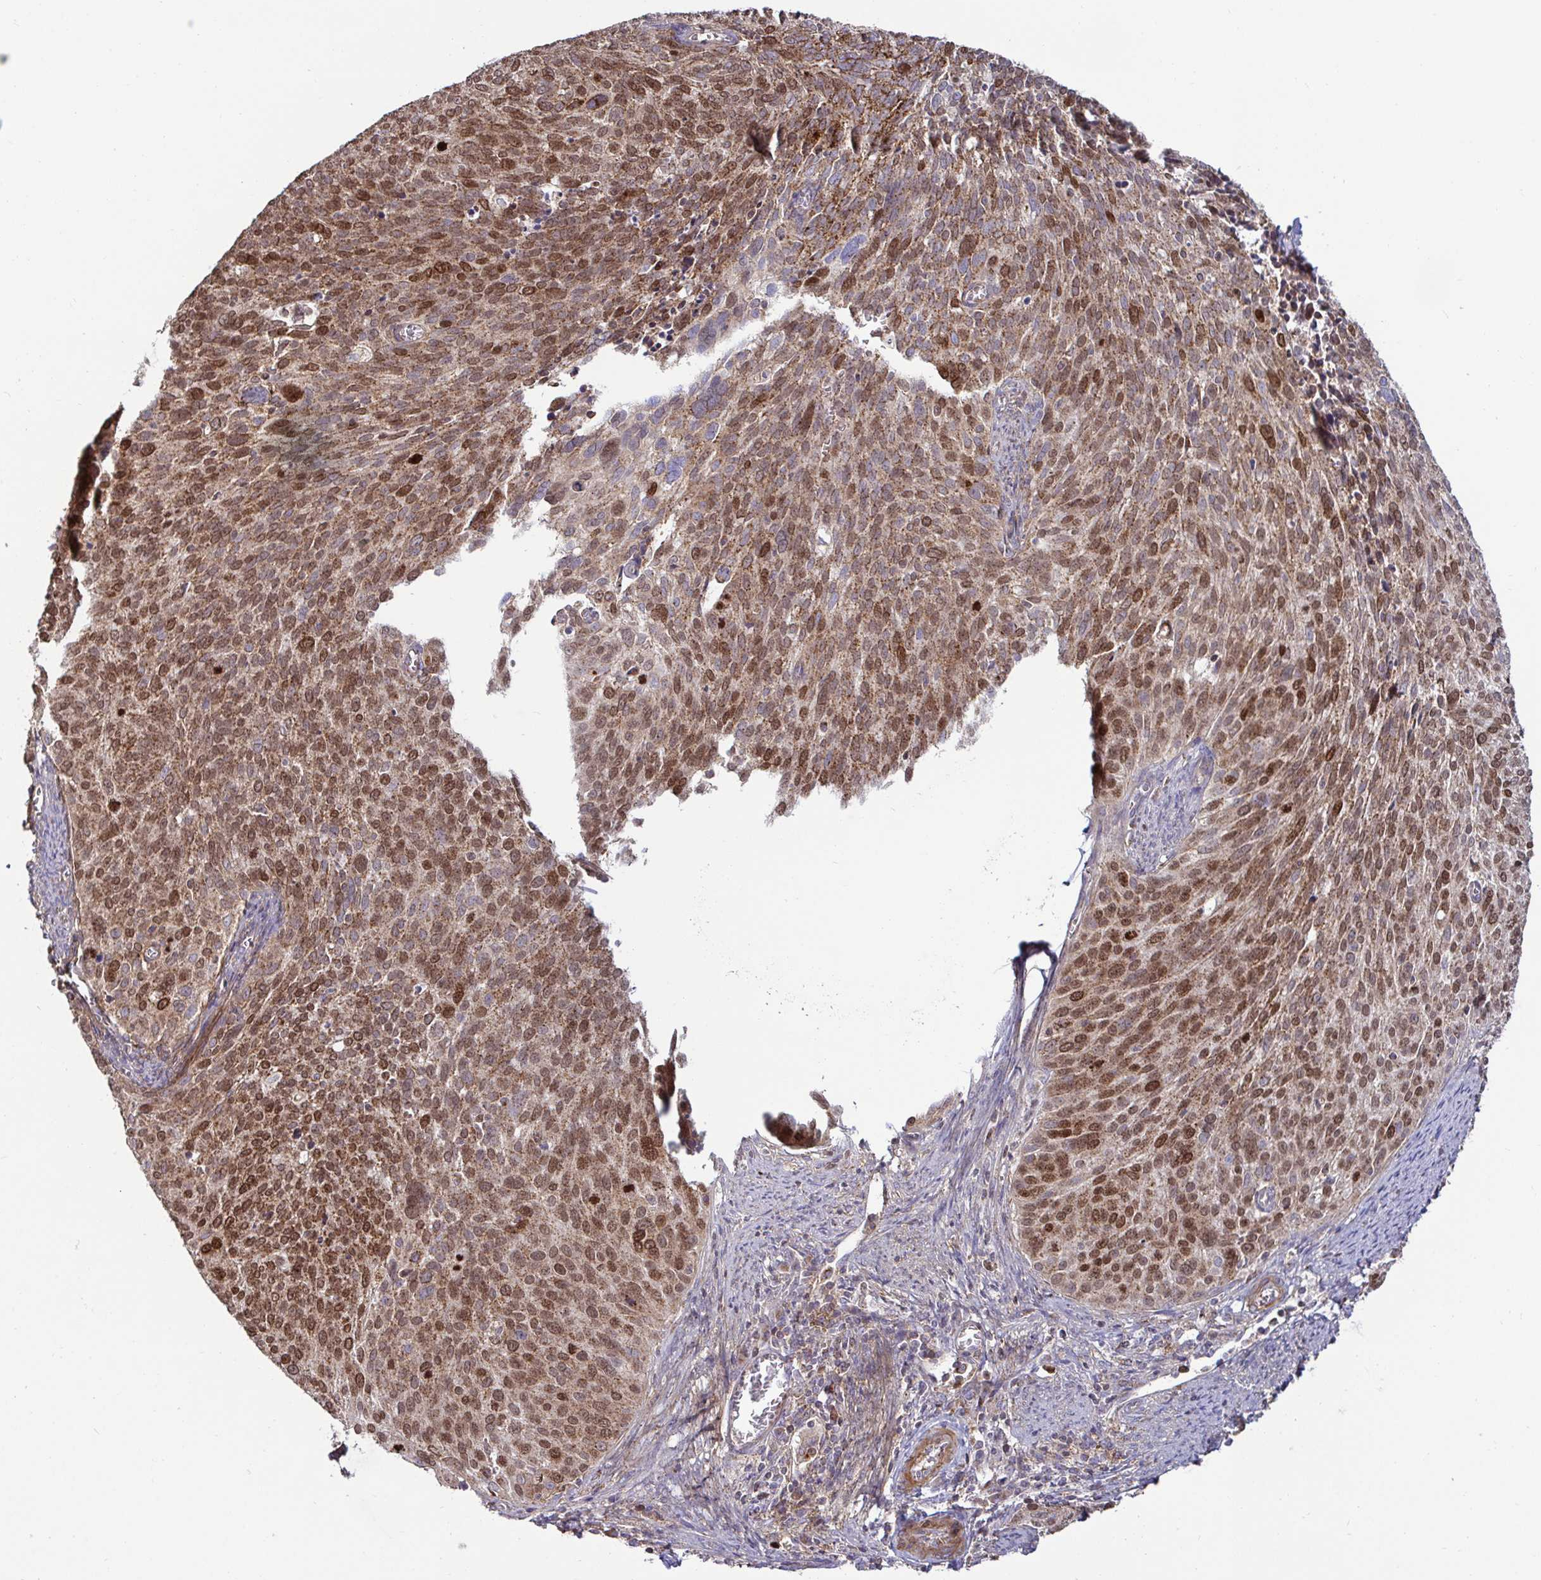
{"staining": {"intensity": "moderate", "quantity": ">75%", "location": "cytoplasmic/membranous,nuclear"}, "tissue": "cervical cancer", "cell_type": "Tumor cells", "image_type": "cancer", "snomed": [{"axis": "morphology", "description": "Squamous cell carcinoma, NOS"}, {"axis": "topography", "description": "Cervix"}], "caption": "The micrograph demonstrates immunohistochemical staining of squamous cell carcinoma (cervical). There is moderate cytoplasmic/membranous and nuclear expression is present in about >75% of tumor cells. (IHC, brightfield microscopy, high magnification).", "gene": "SPRY1", "patient": {"sex": "female", "age": 39}}